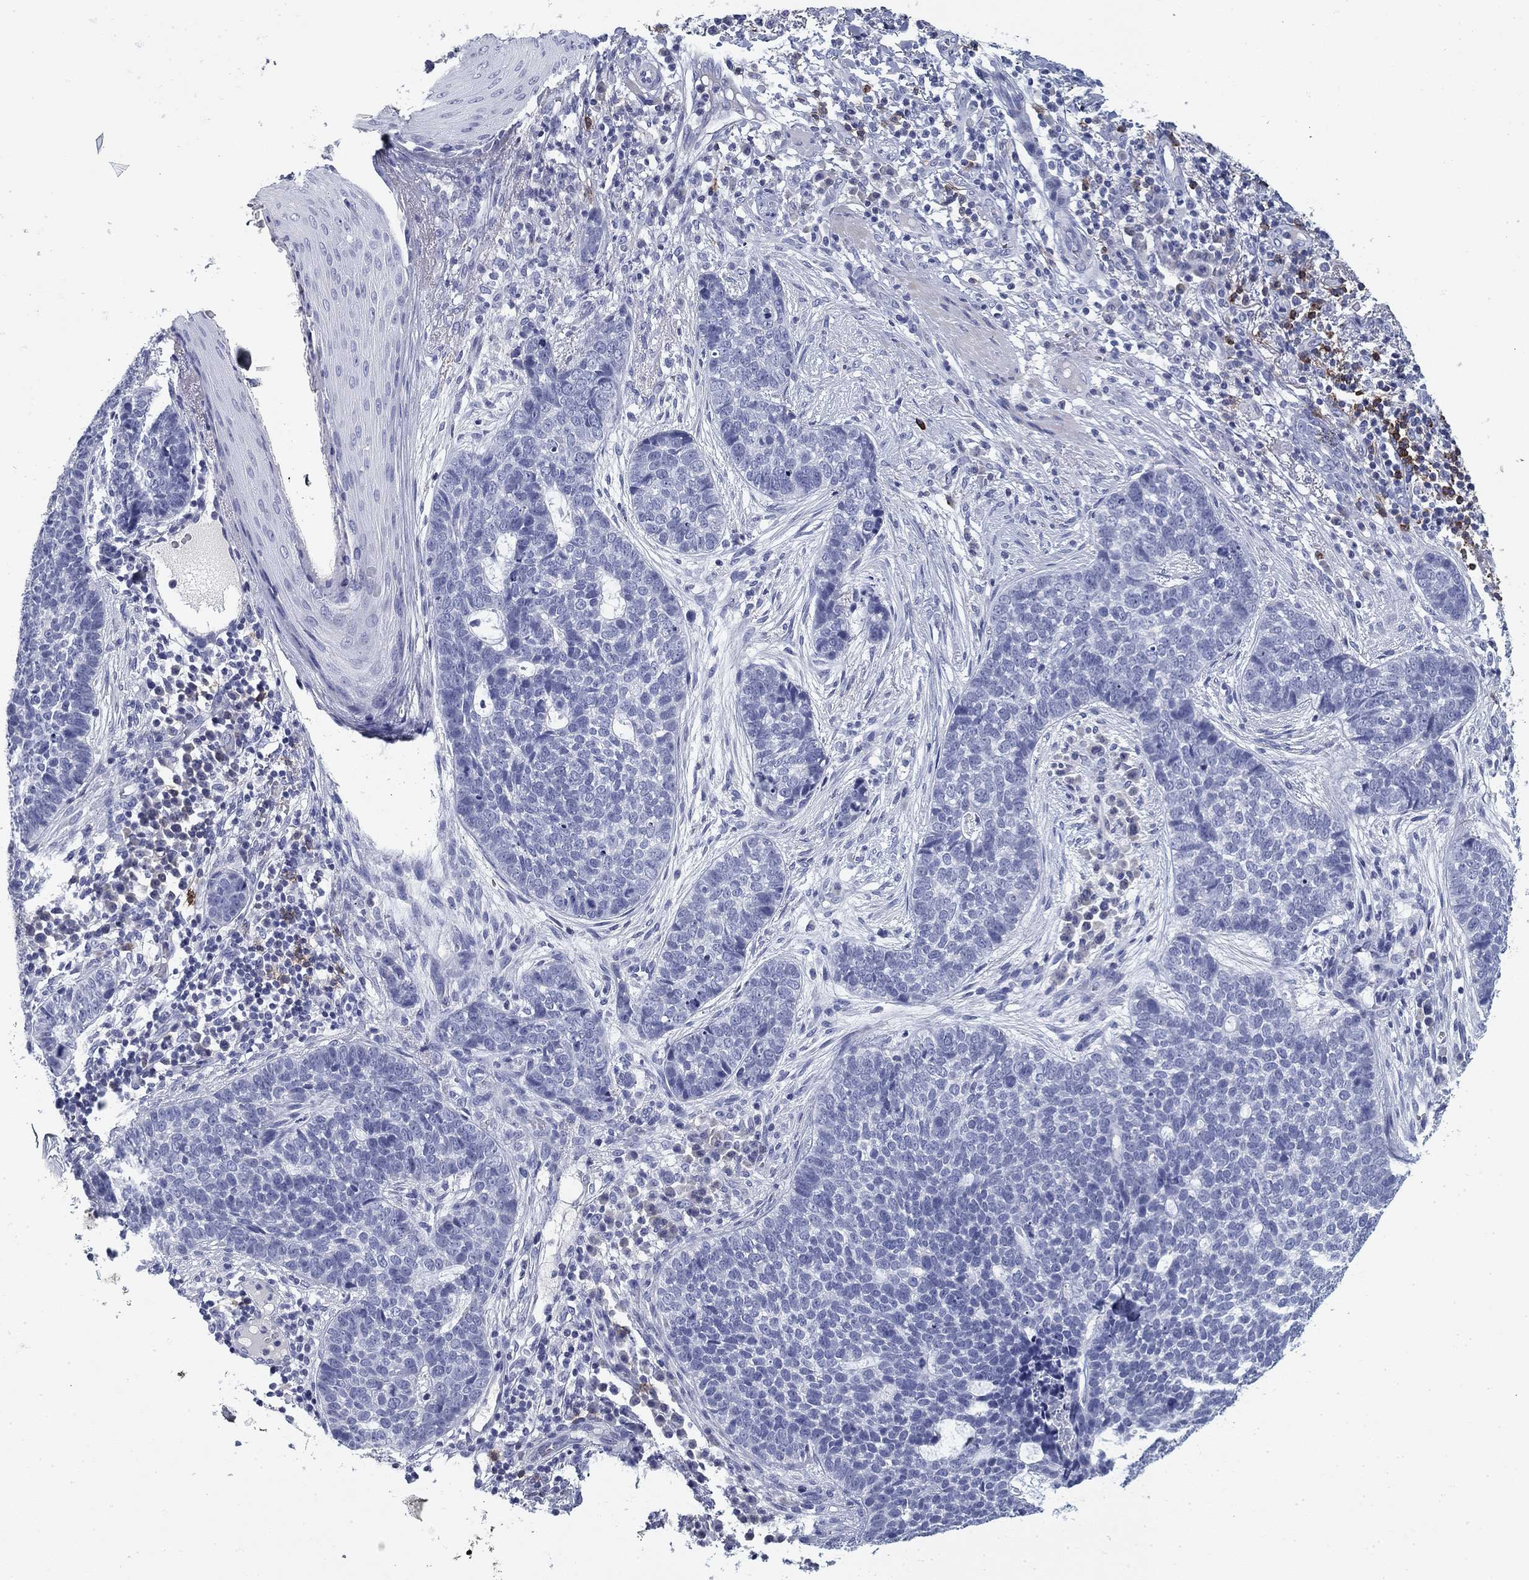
{"staining": {"intensity": "negative", "quantity": "none", "location": "none"}, "tissue": "skin cancer", "cell_type": "Tumor cells", "image_type": "cancer", "snomed": [{"axis": "morphology", "description": "Basal cell carcinoma"}, {"axis": "topography", "description": "Skin"}], "caption": "Skin cancer (basal cell carcinoma) stained for a protein using immunohistochemistry displays no positivity tumor cells.", "gene": "CD79B", "patient": {"sex": "female", "age": 69}}